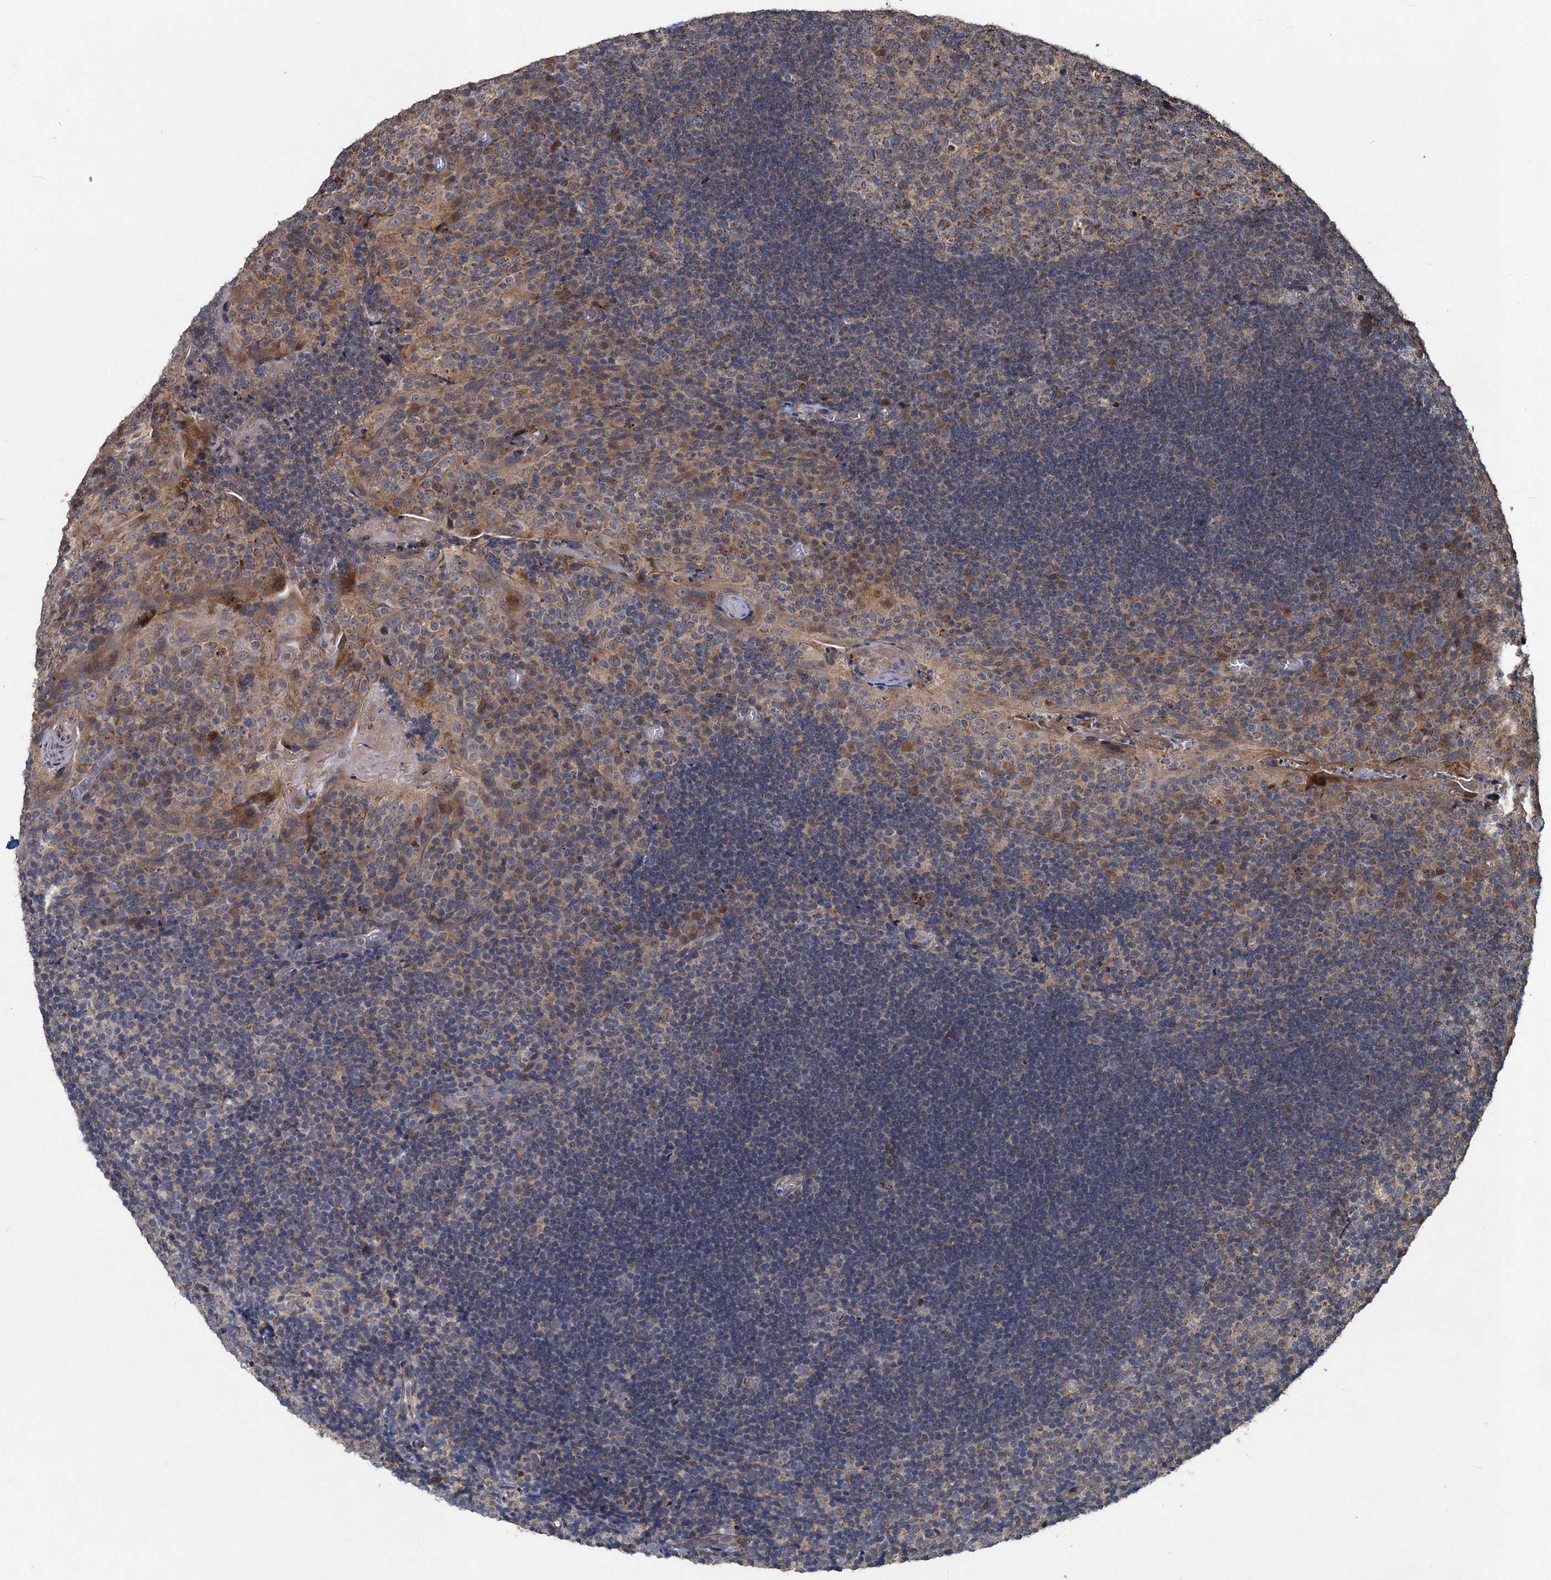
{"staining": {"intensity": "strong", "quantity": "25%-75%", "location": "cytoplasmic/membranous"}, "tissue": "tonsil", "cell_type": "Germinal center cells", "image_type": "normal", "snomed": [{"axis": "morphology", "description": "Normal tissue, NOS"}, {"axis": "topography", "description": "Tonsil"}], "caption": "Immunohistochemistry (IHC) image of benign tonsil: tonsil stained using IHC demonstrates high levels of strong protein expression localized specifically in the cytoplasmic/membranous of germinal center cells, appearing as a cytoplasmic/membranous brown color.", "gene": "OTUB1", "patient": {"sex": "male", "age": 17}}